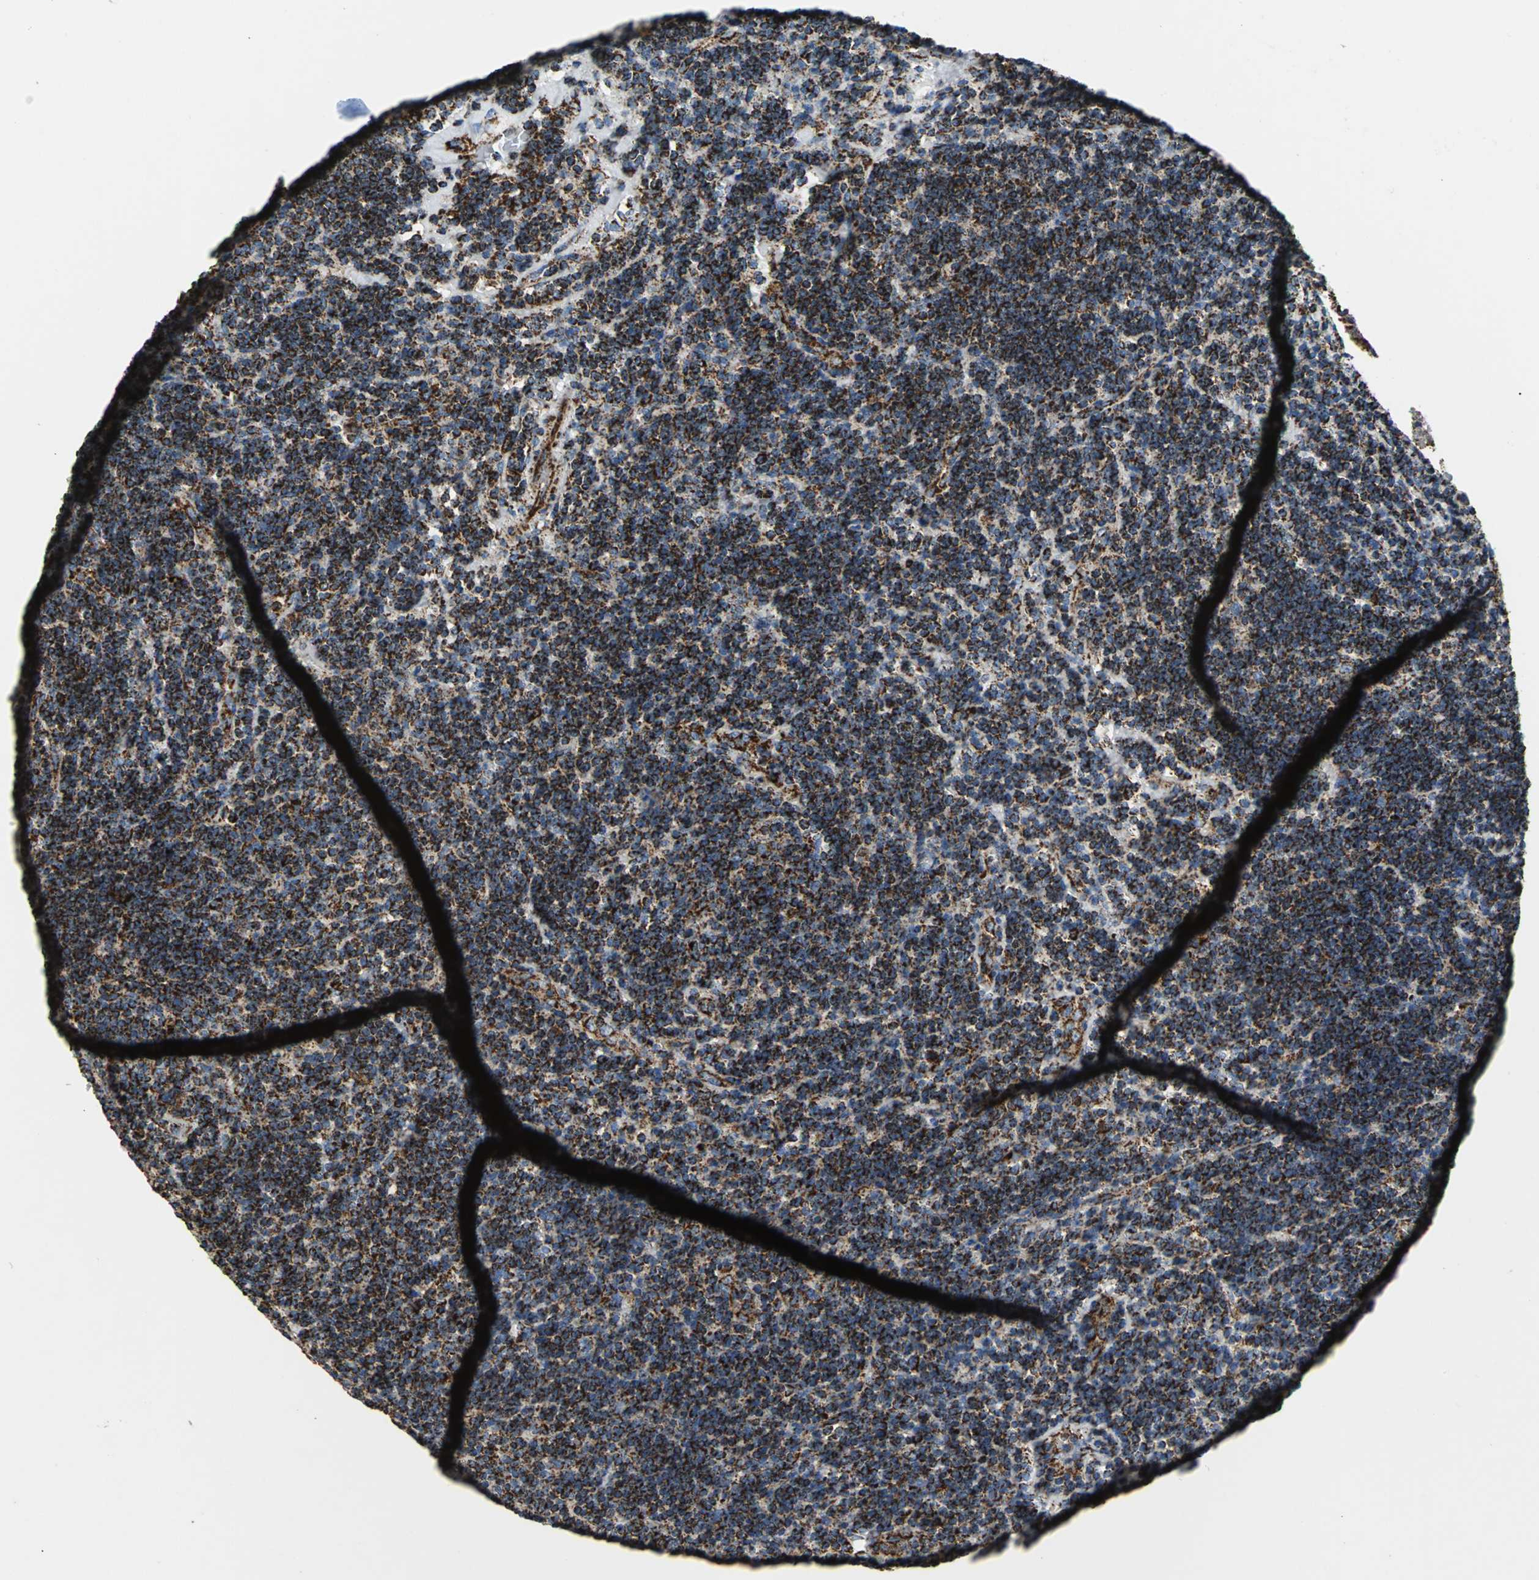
{"staining": {"intensity": "strong", "quantity": ">75%", "location": "cytoplasmic/membranous"}, "tissue": "lymphoma", "cell_type": "Tumor cells", "image_type": "cancer", "snomed": [{"axis": "morphology", "description": "Malignant lymphoma, non-Hodgkin's type, Low grade"}, {"axis": "topography", "description": "Lymph node"}], "caption": "This is a micrograph of immunohistochemistry (IHC) staining of lymphoma, which shows strong positivity in the cytoplasmic/membranous of tumor cells.", "gene": "ECH1", "patient": {"sex": "male", "age": 70}}